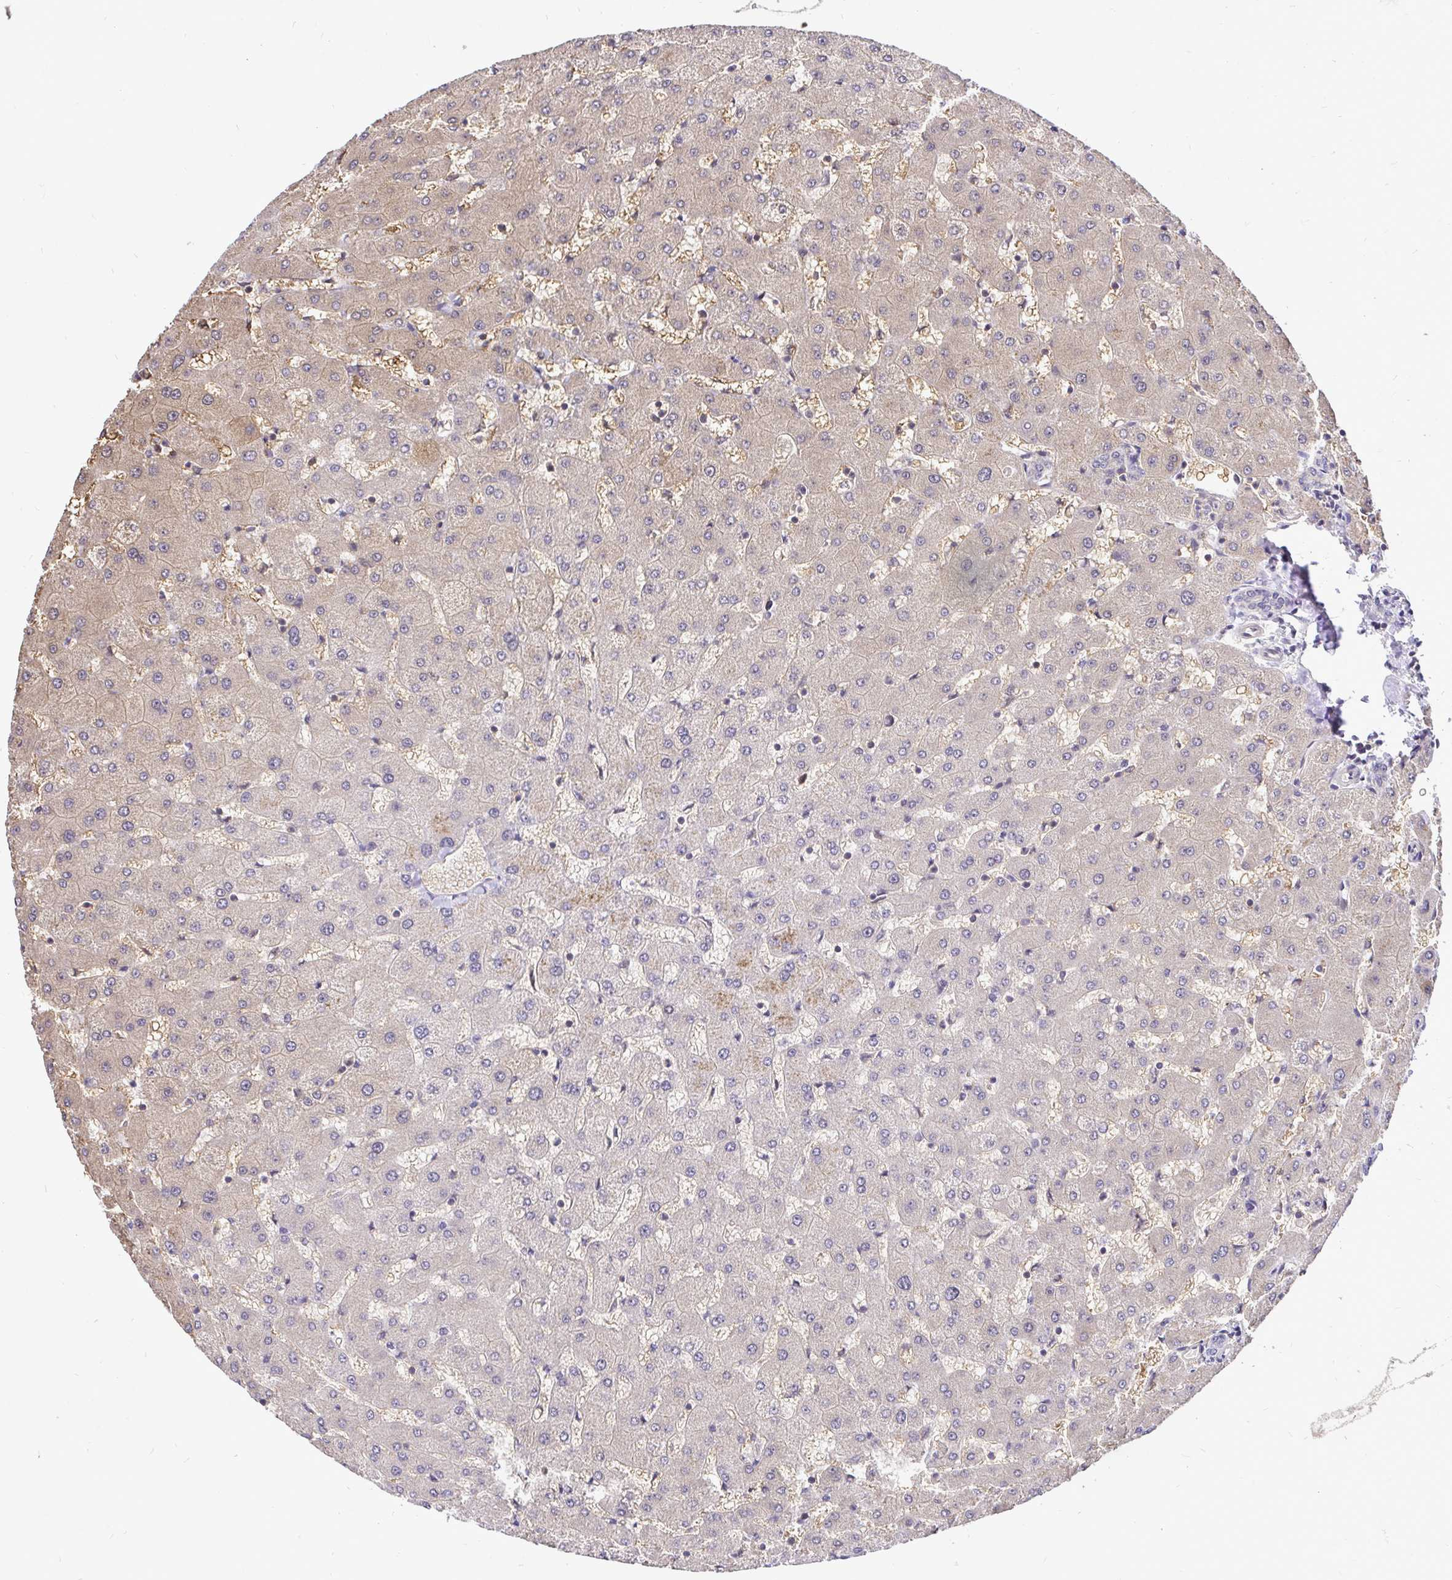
{"staining": {"intensity": "weak", "quantity": "<25%", "location": "cytoplasmic/membranous"}, "tissue": "liver", "cell_type": "Cholangiocytes", "image_type": "normal", "snomed": [{"axis": "morphology", "description": "Normal tissue, NOS"}, {"axis": "topography", "description": "Liver"}], "caption": "This is an immunohistochemistry photomicrograph of normal liver. There is no staining in cholangiocytes.", "gene": "UBE2M", "patient": {"sex": "female", "age": 63}}